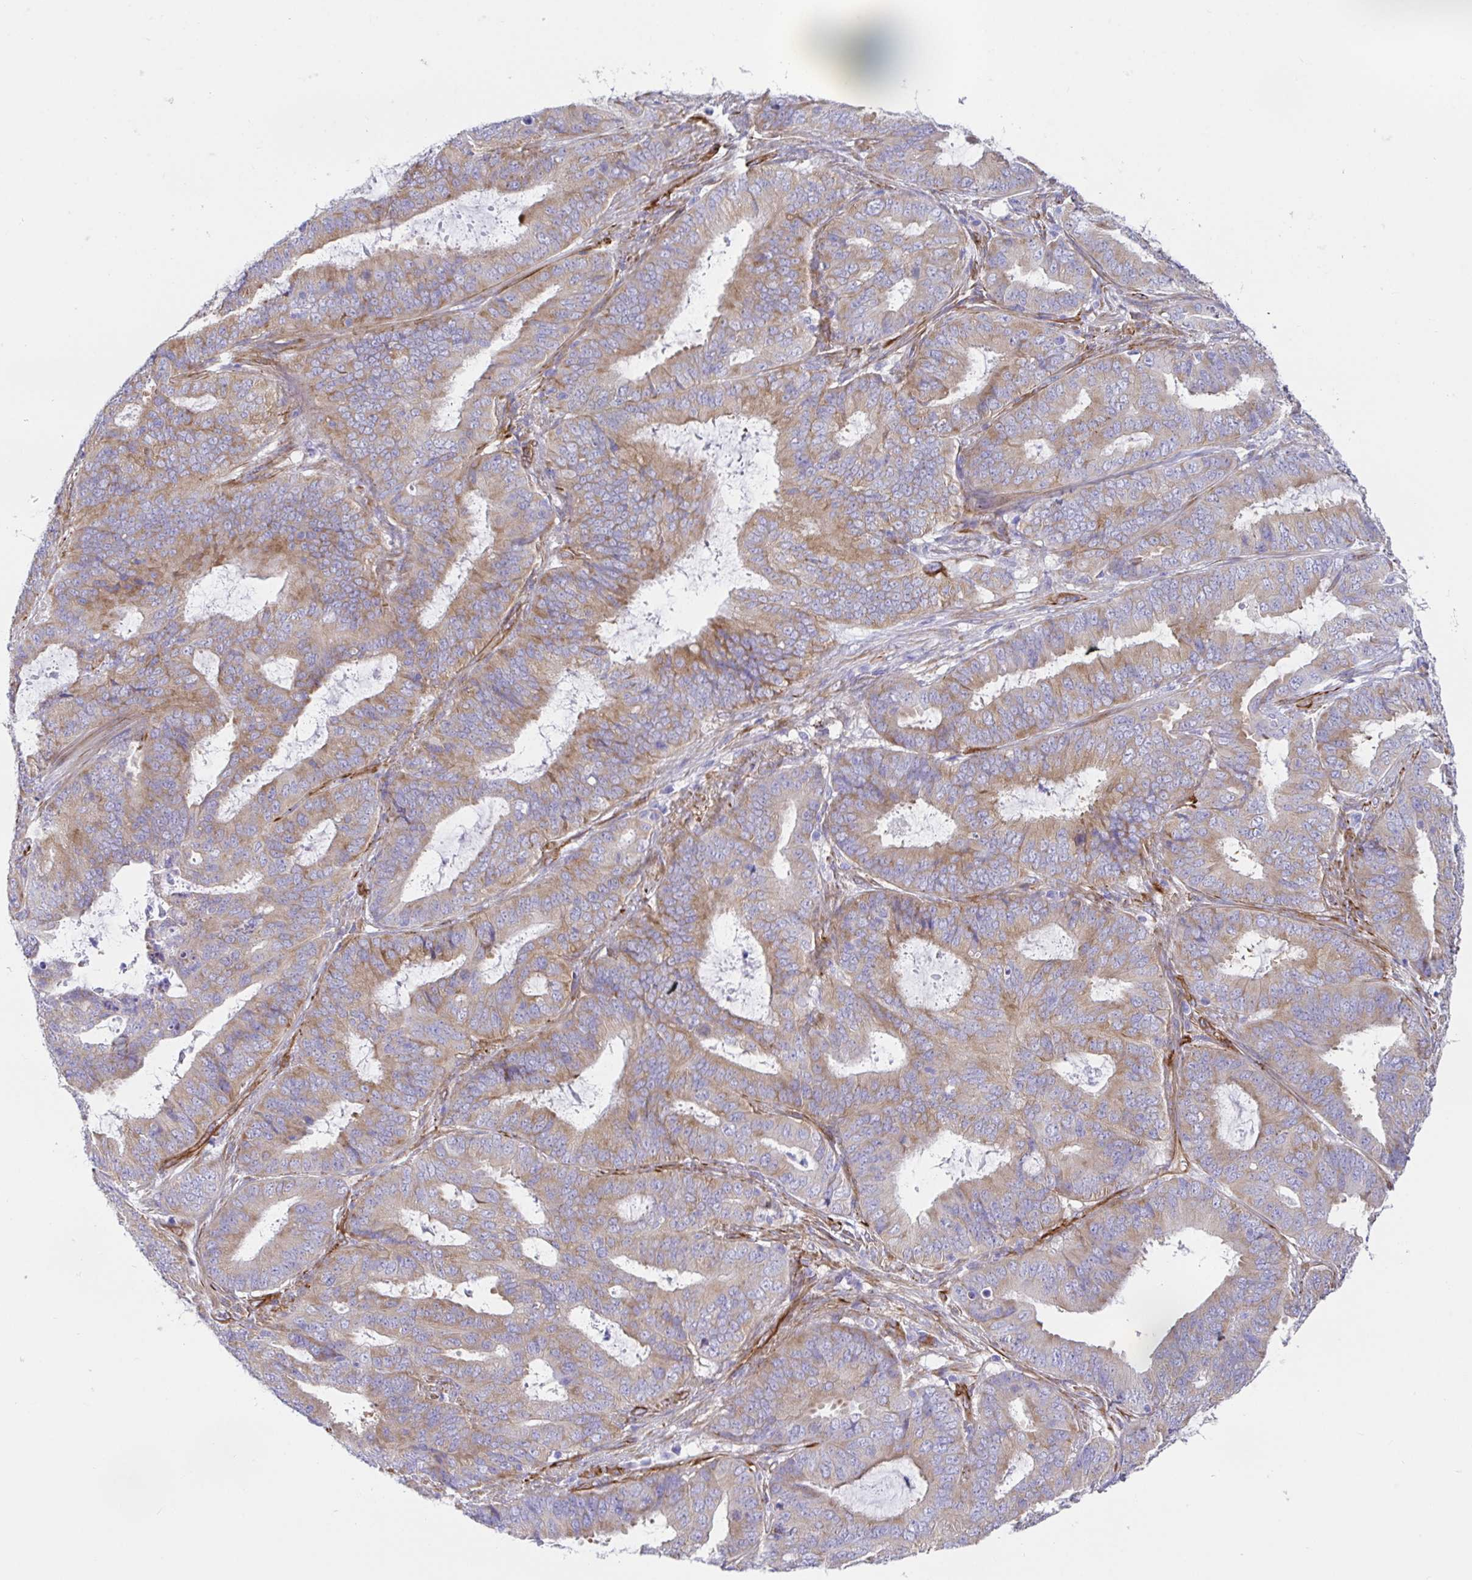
{"staining": {"intensity": "weak", "quantity": ">75%", "location": "cytoplasmic/membranous"}, "tissue": "endometrial cancer", "cell_type": "Tumor cells", "image_type": "cancer", "snomed": [{"axis": "morphology", "description": "Adenocarcinoma, NOS"}, {"axis": "topography", "description": "Endometrium"}], "caption": "Immunohistochemistry image of neoplastic tissue: endometrial cancer (adenocarcinoma) stained using immunohistochemistry (IHC) shows low levels of weak protein expression localized specifically in the cytoplasmic/membranous of tumor cells, appearing as a cytoplasmic/membranous brown color.", "gene": "DOCK1", "patient": {"sex": "female", "age": 51}}